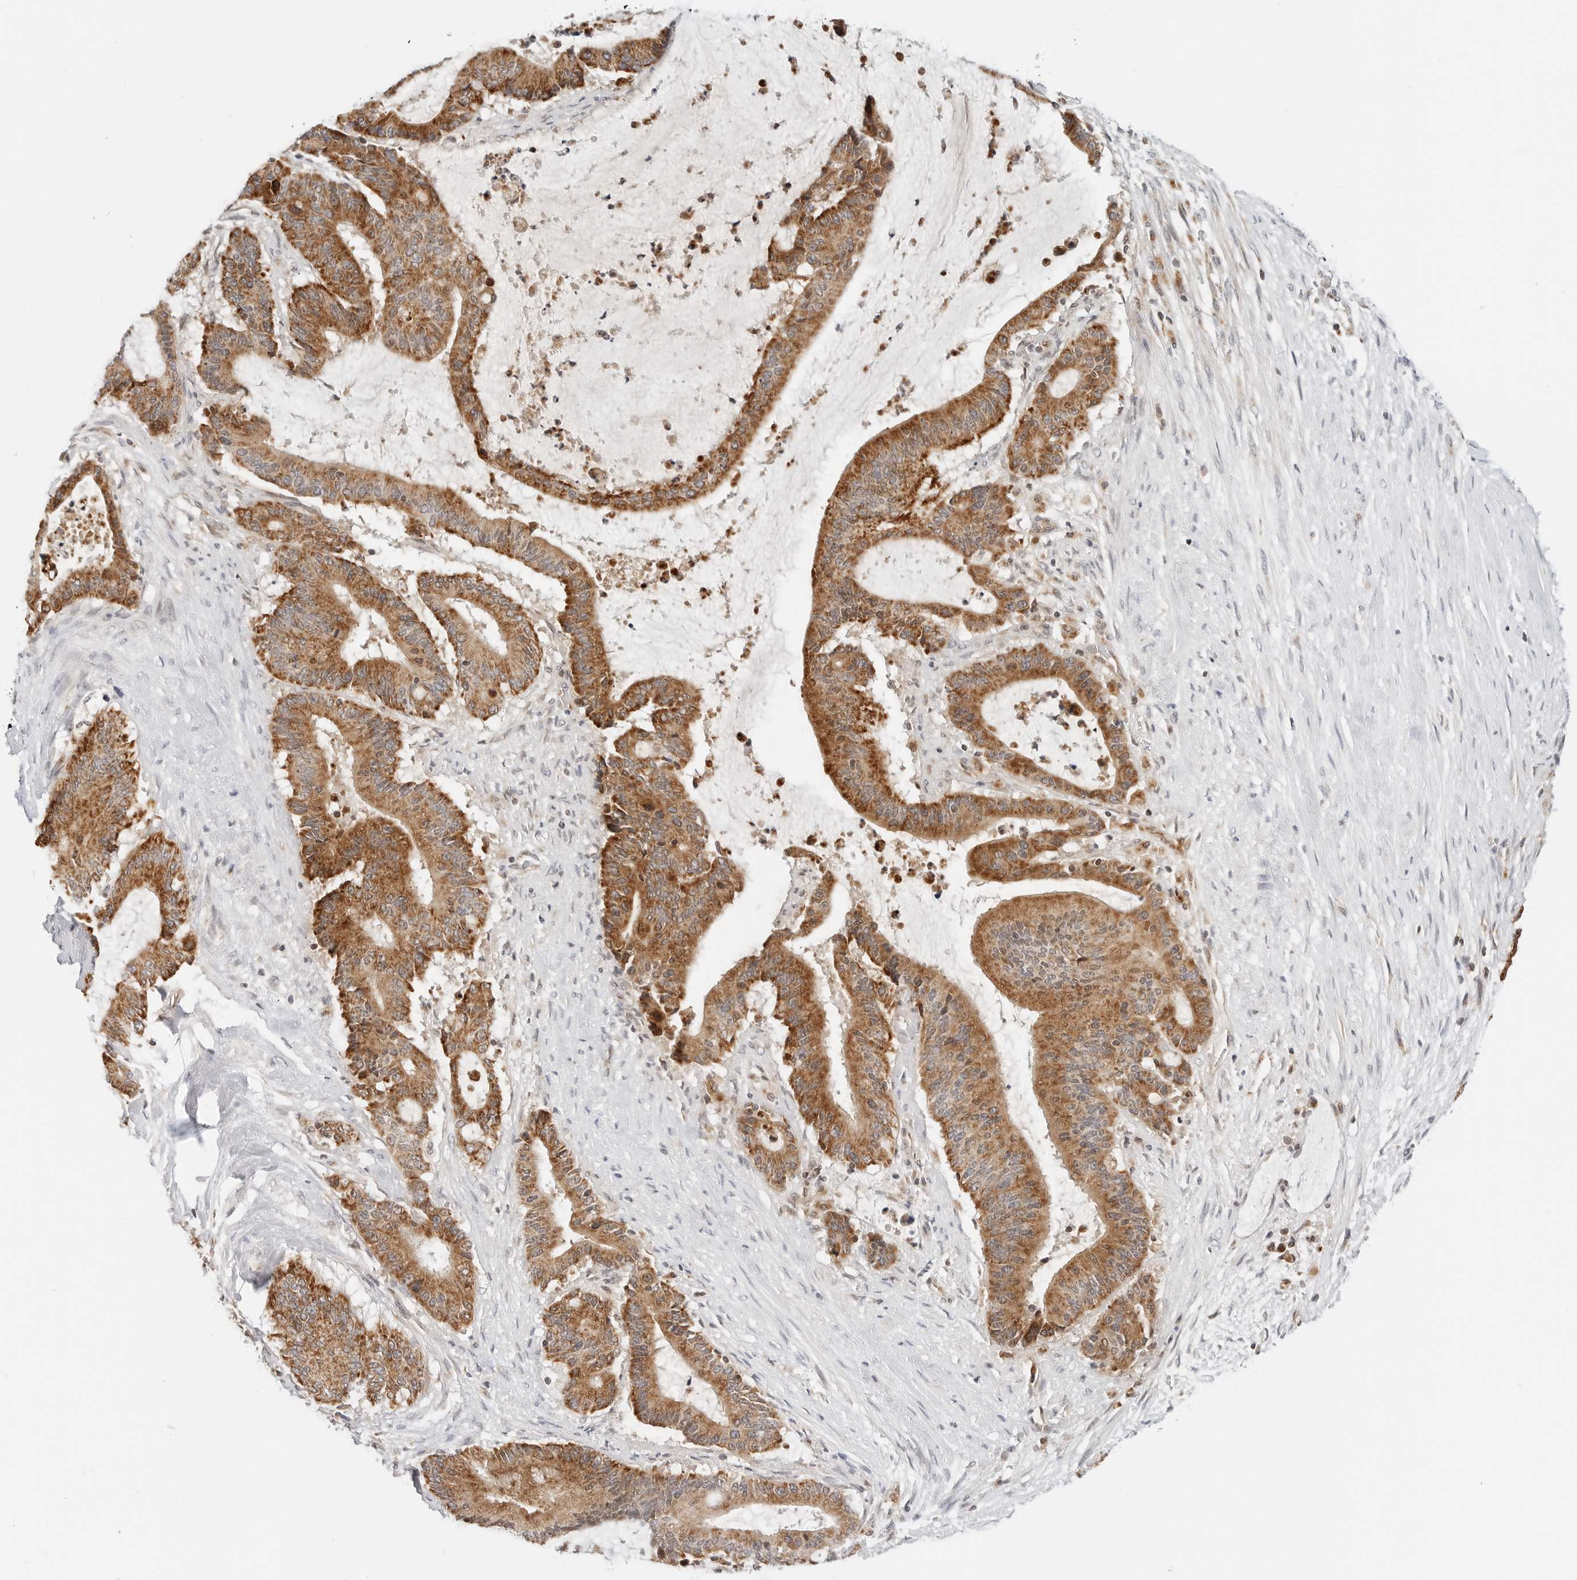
{"staining": {"intensity": "moderate", "quantity": ">75%", "location": "cytoplasmic/membranous"}, "tissue": "liver cancer", "cell_type": "Tumor cells", "image_type": "cancer", "snomed": [{"axis": "morphology", "description": "Normal tissue, NOS"}, {"axis": "morphology", "description": "Cholangiocarcinoma"}, {"axis": "topography", "description": "Liver"}, {"axis": "topography", "description": "Peripheral nerve tissue"}], "caption": "Liver cancer (cholangiocarcinoma) stained with immunohistochemistry (IHC) reveals moderate cytoplasmic/membranous positivity in about >75% of tumor cells.", "gene": "DYRK4", "patient": {"sex": "female", "age": 73}}